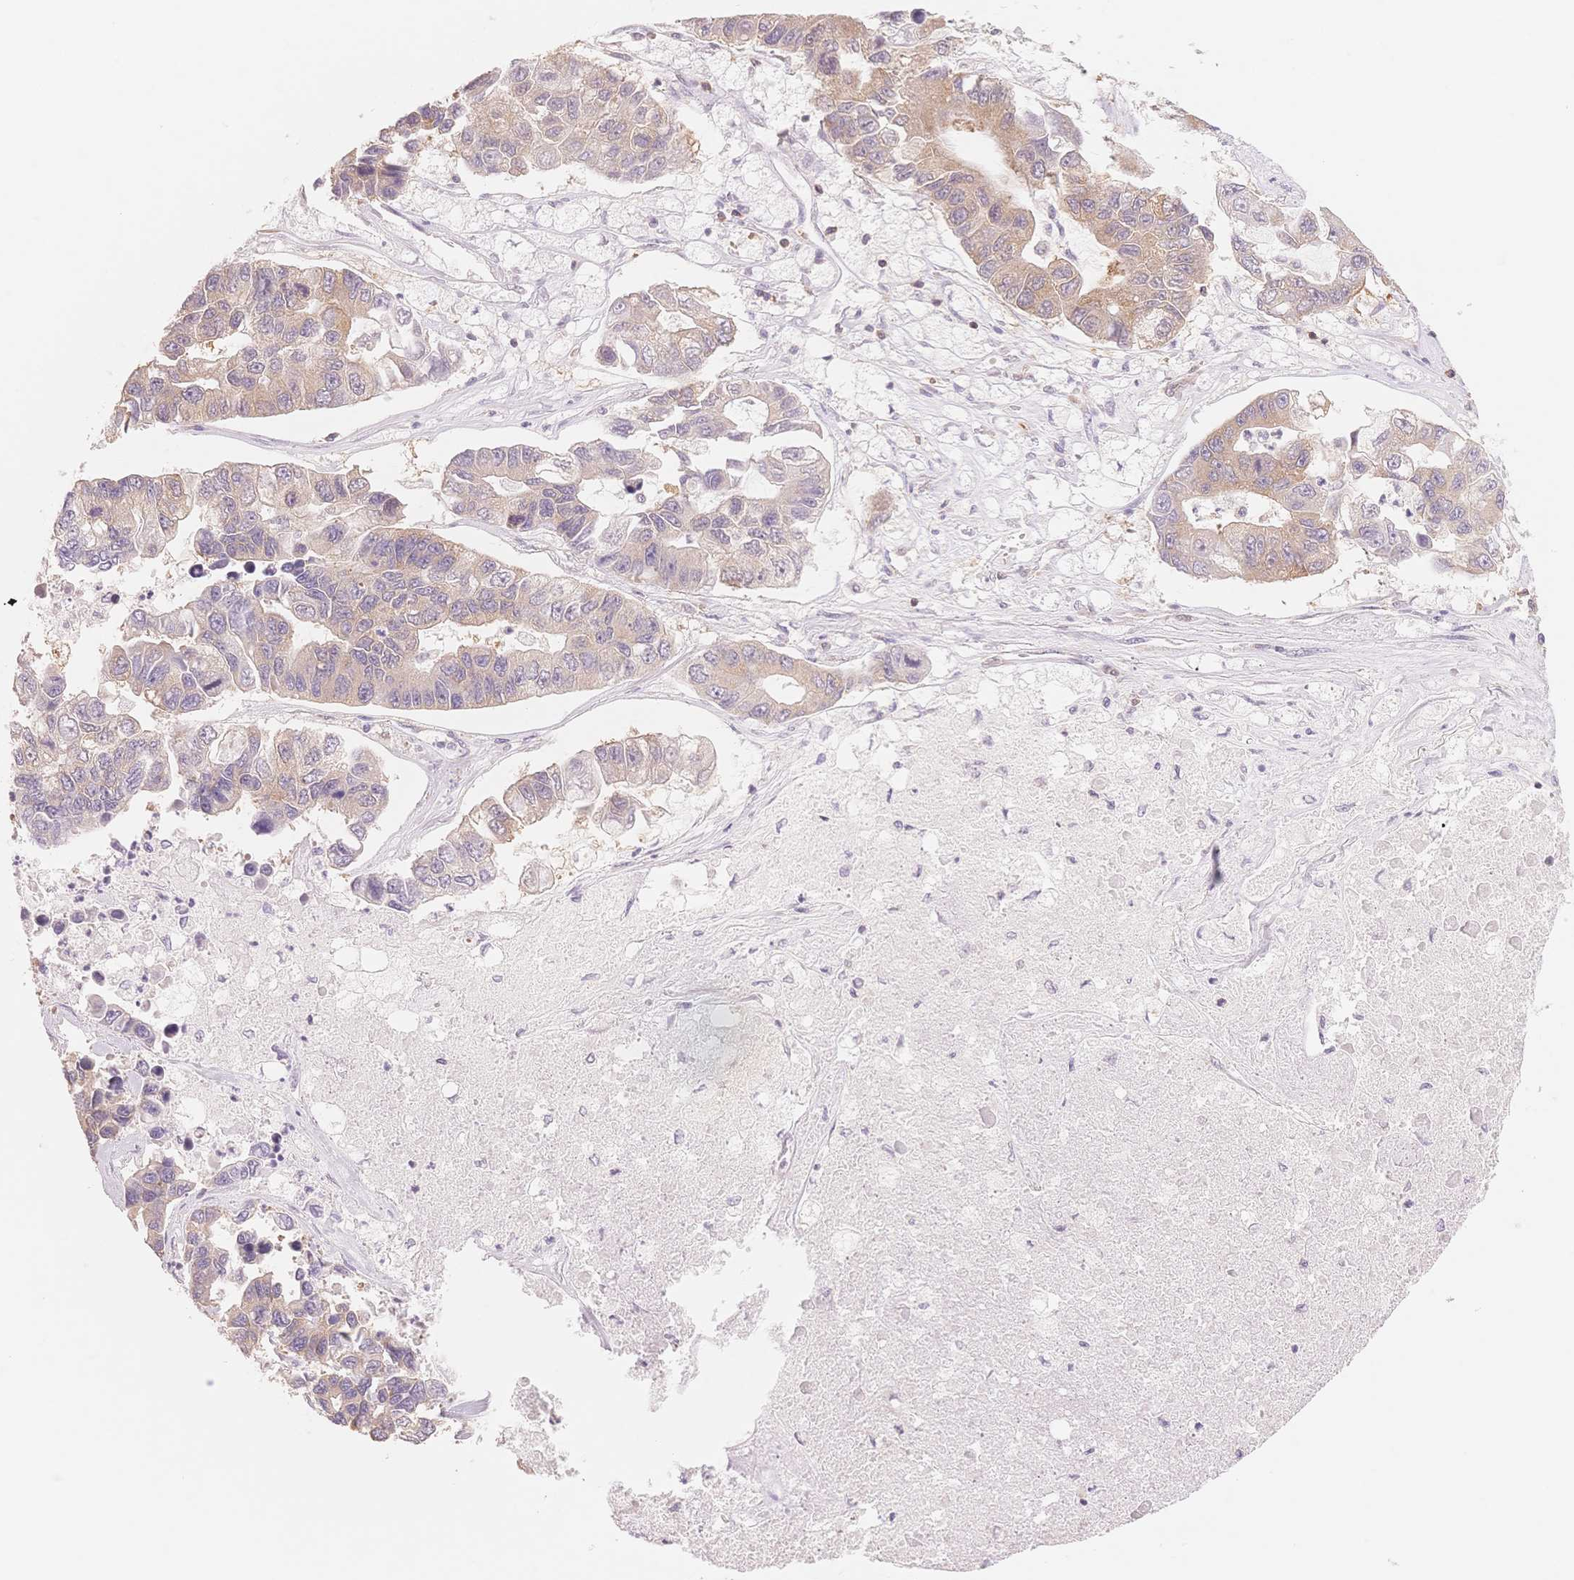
{"staining": {"intensity": "weak", "quantity": "25%-75%", "location": "cytoplasmic/membranous"}, "tissue": "lung cancer", "cell_type": "Tumor cells", "image_type": "cancer", "snomed": [{"axis": "morphology", "description": "Adenocarcinoma, NOS"}, {"axis": "topography", "description": "Bronchus"}, {"axis": "topography", "description": "Lung"}], "caption": "A low amount of weak cytoplasmic/membranous positivity is seen in about 25%-75% of tumor cells in adenocarcinoma (lung) tissue.", "gene": "STK39", "patient": {"sex": "female", "age": 51}}